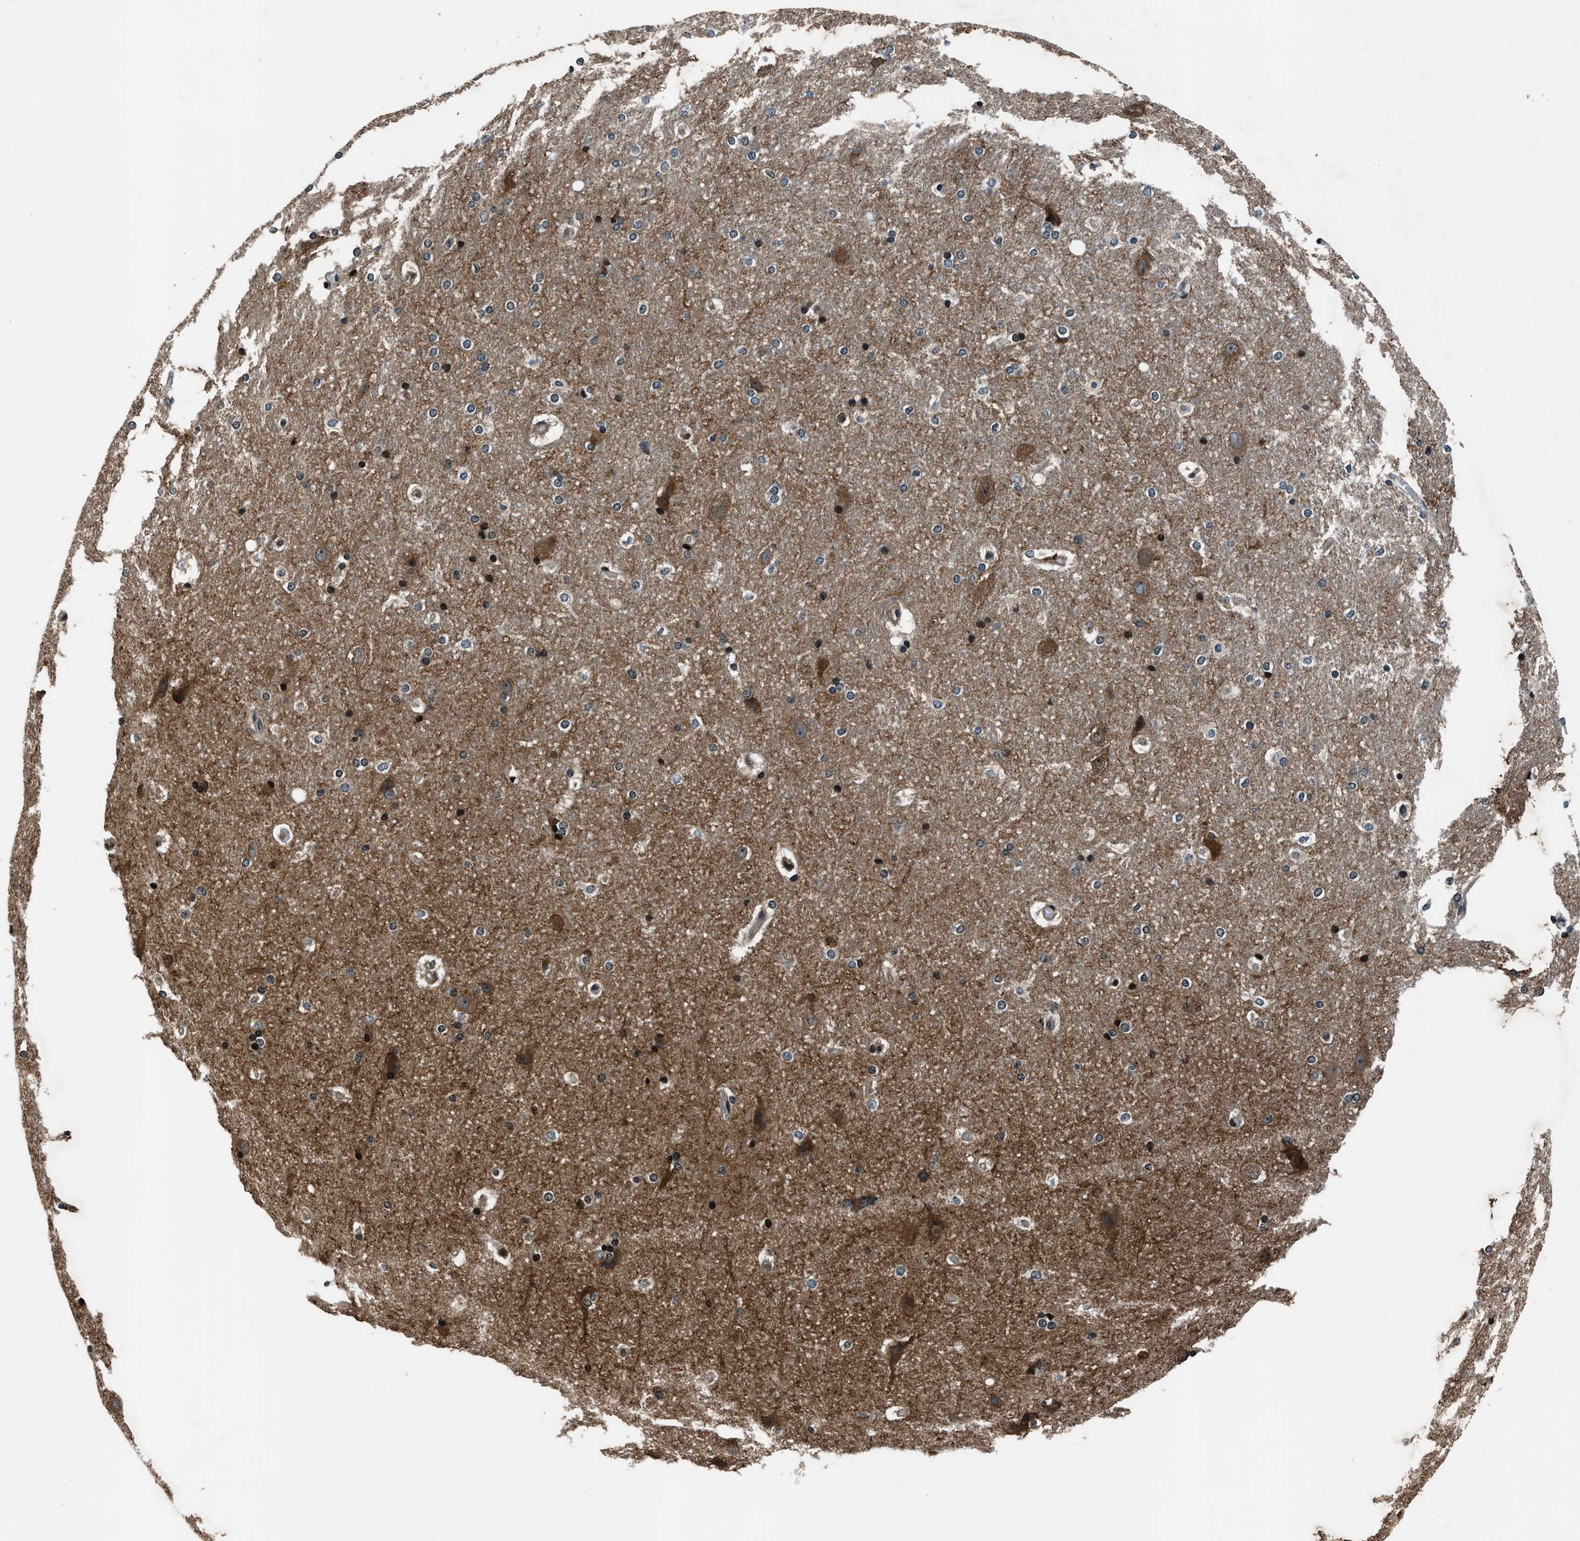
{"staining": {"intensity": "strong", "quantity": "25%-75%", "location": "nuclear"}, "tissue": "hippocampus", "cell_type": "Glial cells", "image_type": "normal", "snomed": [{"axis": "morphology", "description": "Normal tissue, NOS"}, {"axis": "topography", "description": "Hippocampus"}], "caption": "Protein analysis of normal hippocampus exhibits strong nuclear positivity in about 25%-75% of glial cells.", "gene": "ARHGEF11", "patient": {"sex": "female", "age": 19}}